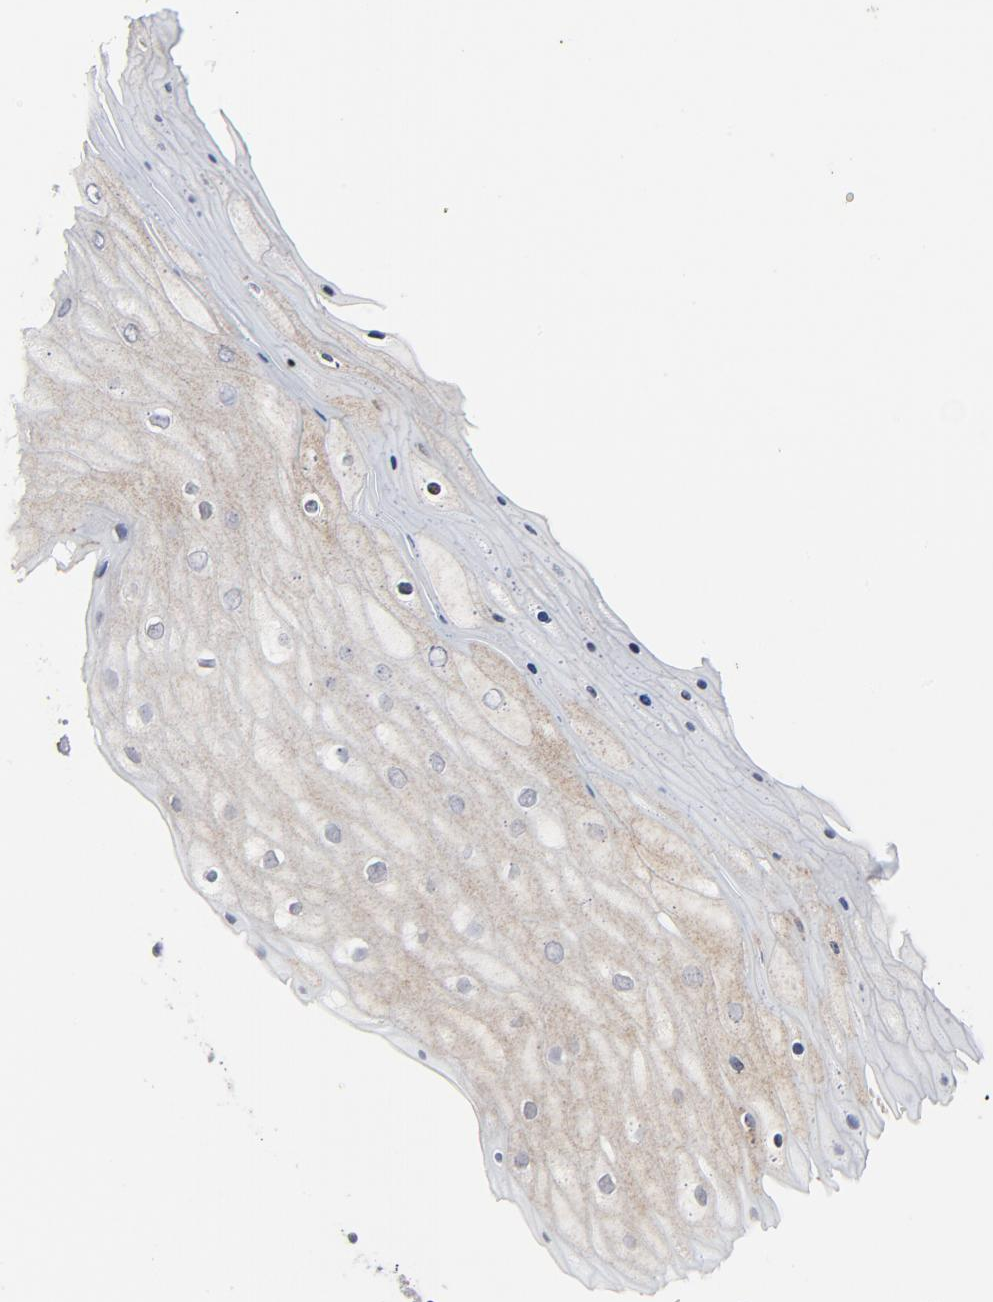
{"staining": {"intensity": "strong", "quantity": ">75%", "location": "cytoplasmic/membranous"}, "tissue": "cervix", "cell_type": "Glandular cells", "image_type": "normal", "snomed": [{"axis": "morphology", "description": "Normal tissue, NOS"}, {"axis": "topography", "description": "Cervix"}], "caption": "The micrograph reveals immunohistochemical staining of unremarkable cervix. There is strong cytoplasmic/membranous expression is present in about >75% of glandular cells. (DAB (3,3'-diaminobenzidine) IHC with brightfield microscopy, high magnification).", "gene": "YES1", "patient": {"sex": "female", "age": 55}}